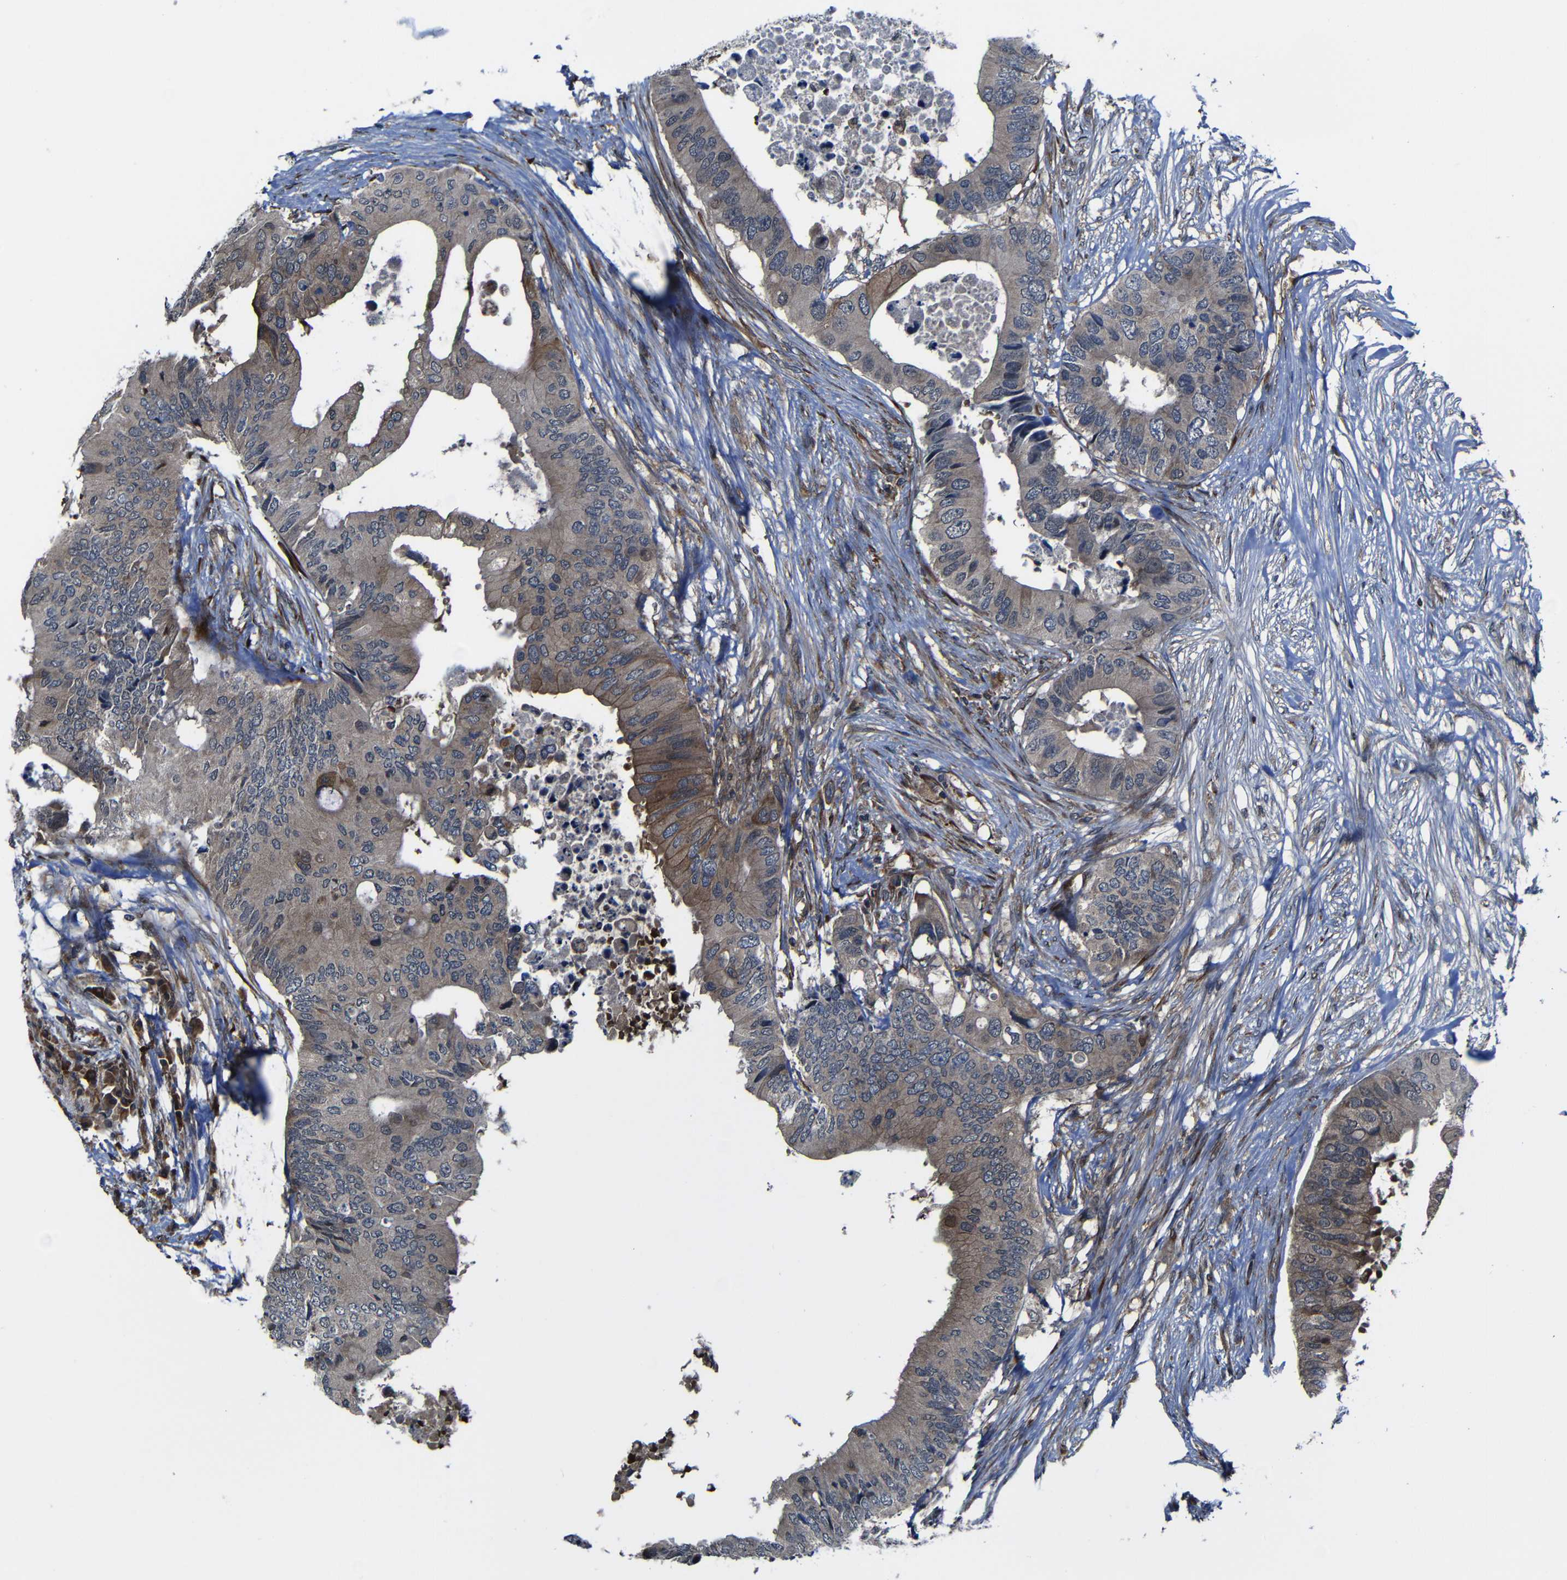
{"staining": {"intensity": "moderate", "quantity": ">75%", "location": "cytoplasmic/membranous"}, "tissue": "colorectal cancer", "cell_type": "Tumor cells", "image_type": "cancer", "snomed": [{"axis": "morphology", "description": "Adenocarcinoma, NOS"}, {"axis": "topography", "description": "Colon"}], "caption": "This image exhibits immunohistochemistry staining of colorectal cancer, with medium moderate cytoplasmic/membranous staining in approximately >75% of tumor cells.", "gene": "KIAA0513", "patient": {"sex": "male", "age": 71}}